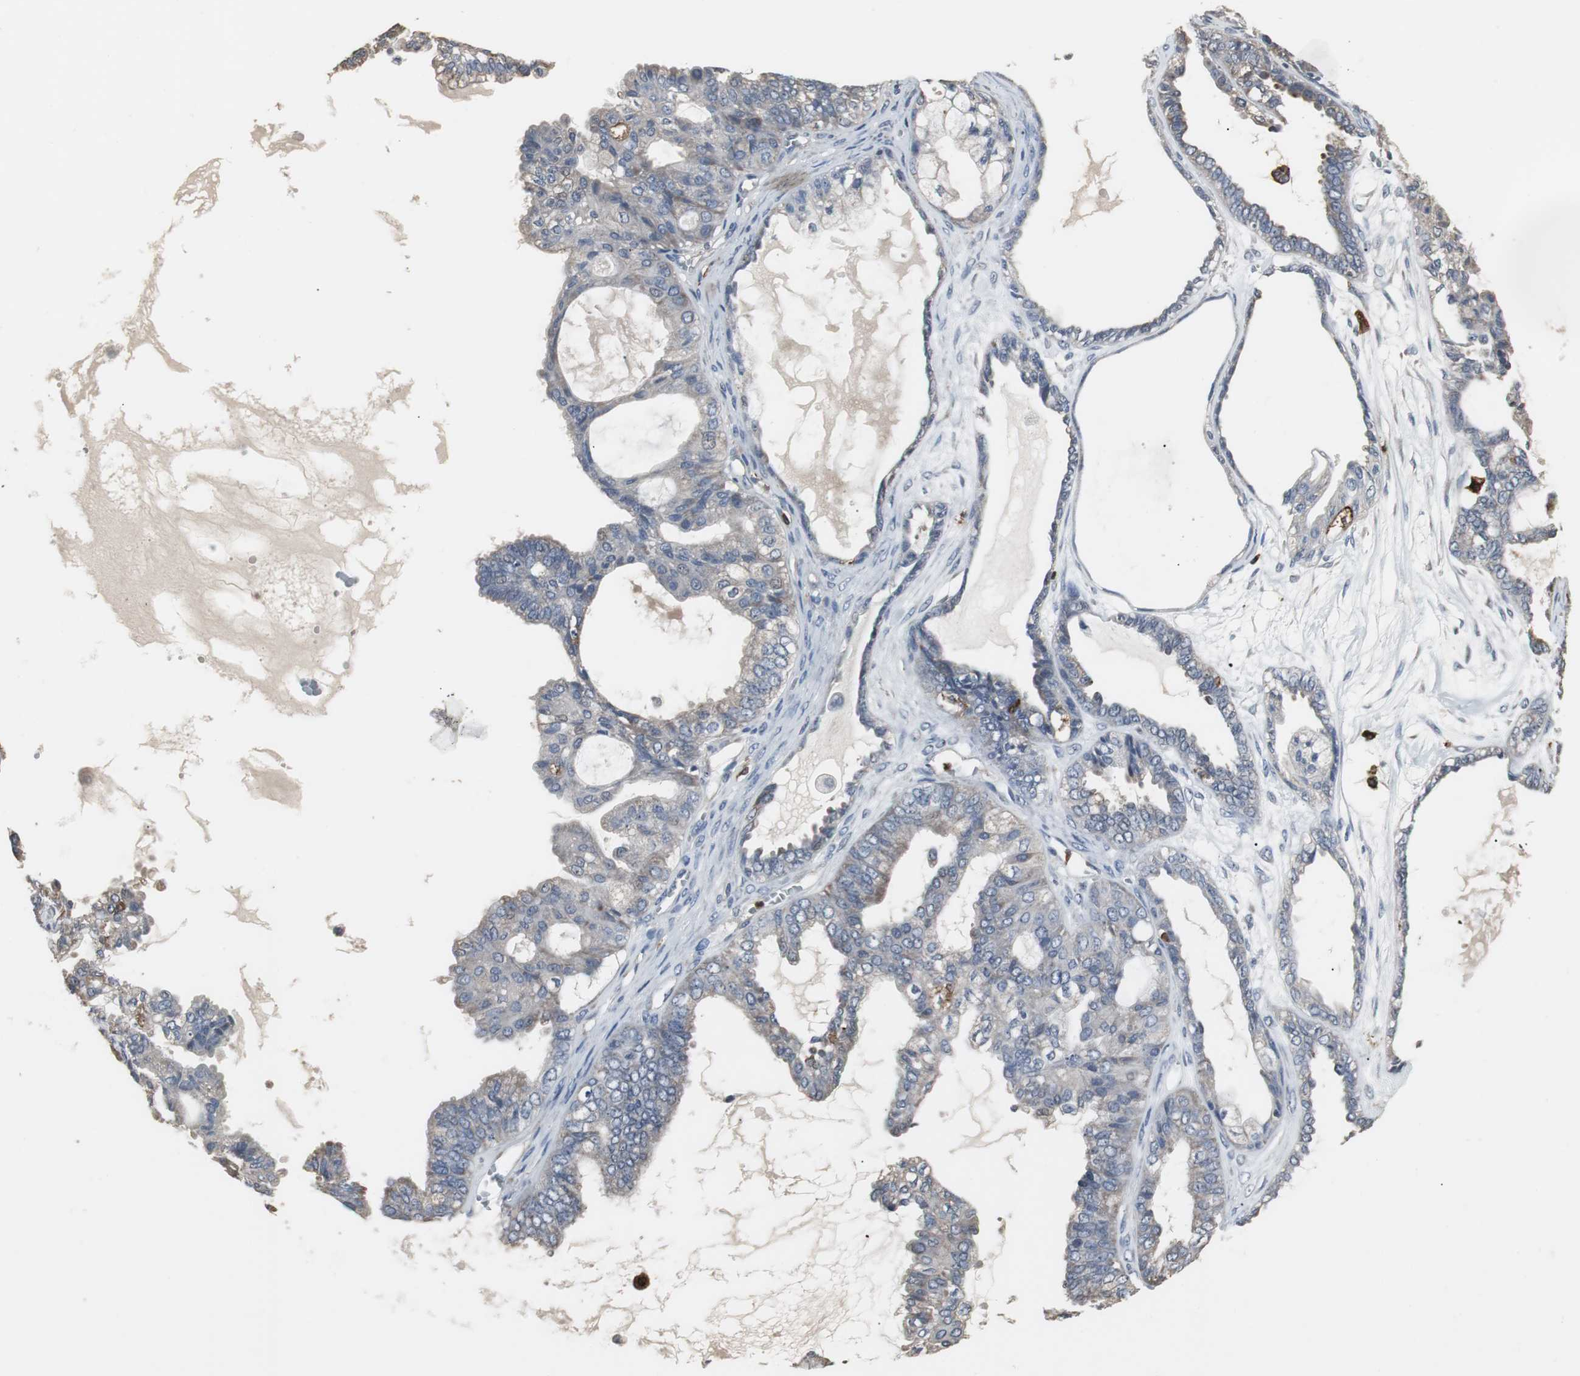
{"staining": {"intensity": "weak", "quantity": "<25%", "location": "cytoplasmic/membranous"}, "tissue": "ovarian cancer", "cell_type": "Tumor cells", "image_type": "cancer", "snomed": [{"axis": "morphology", "description": "Carcinoma, NOS"}, {"axis": "morphology", "description": "Carcinoma, endometroid"}, {"axis": "topography", "description": "Ovary"}], "caption": "This is an IHC micrograph of human carcinoma (ovarian). There is no expression in tumor cells.", "gene": "NCF2", "patient": {"sex": "female", "age": 50}}